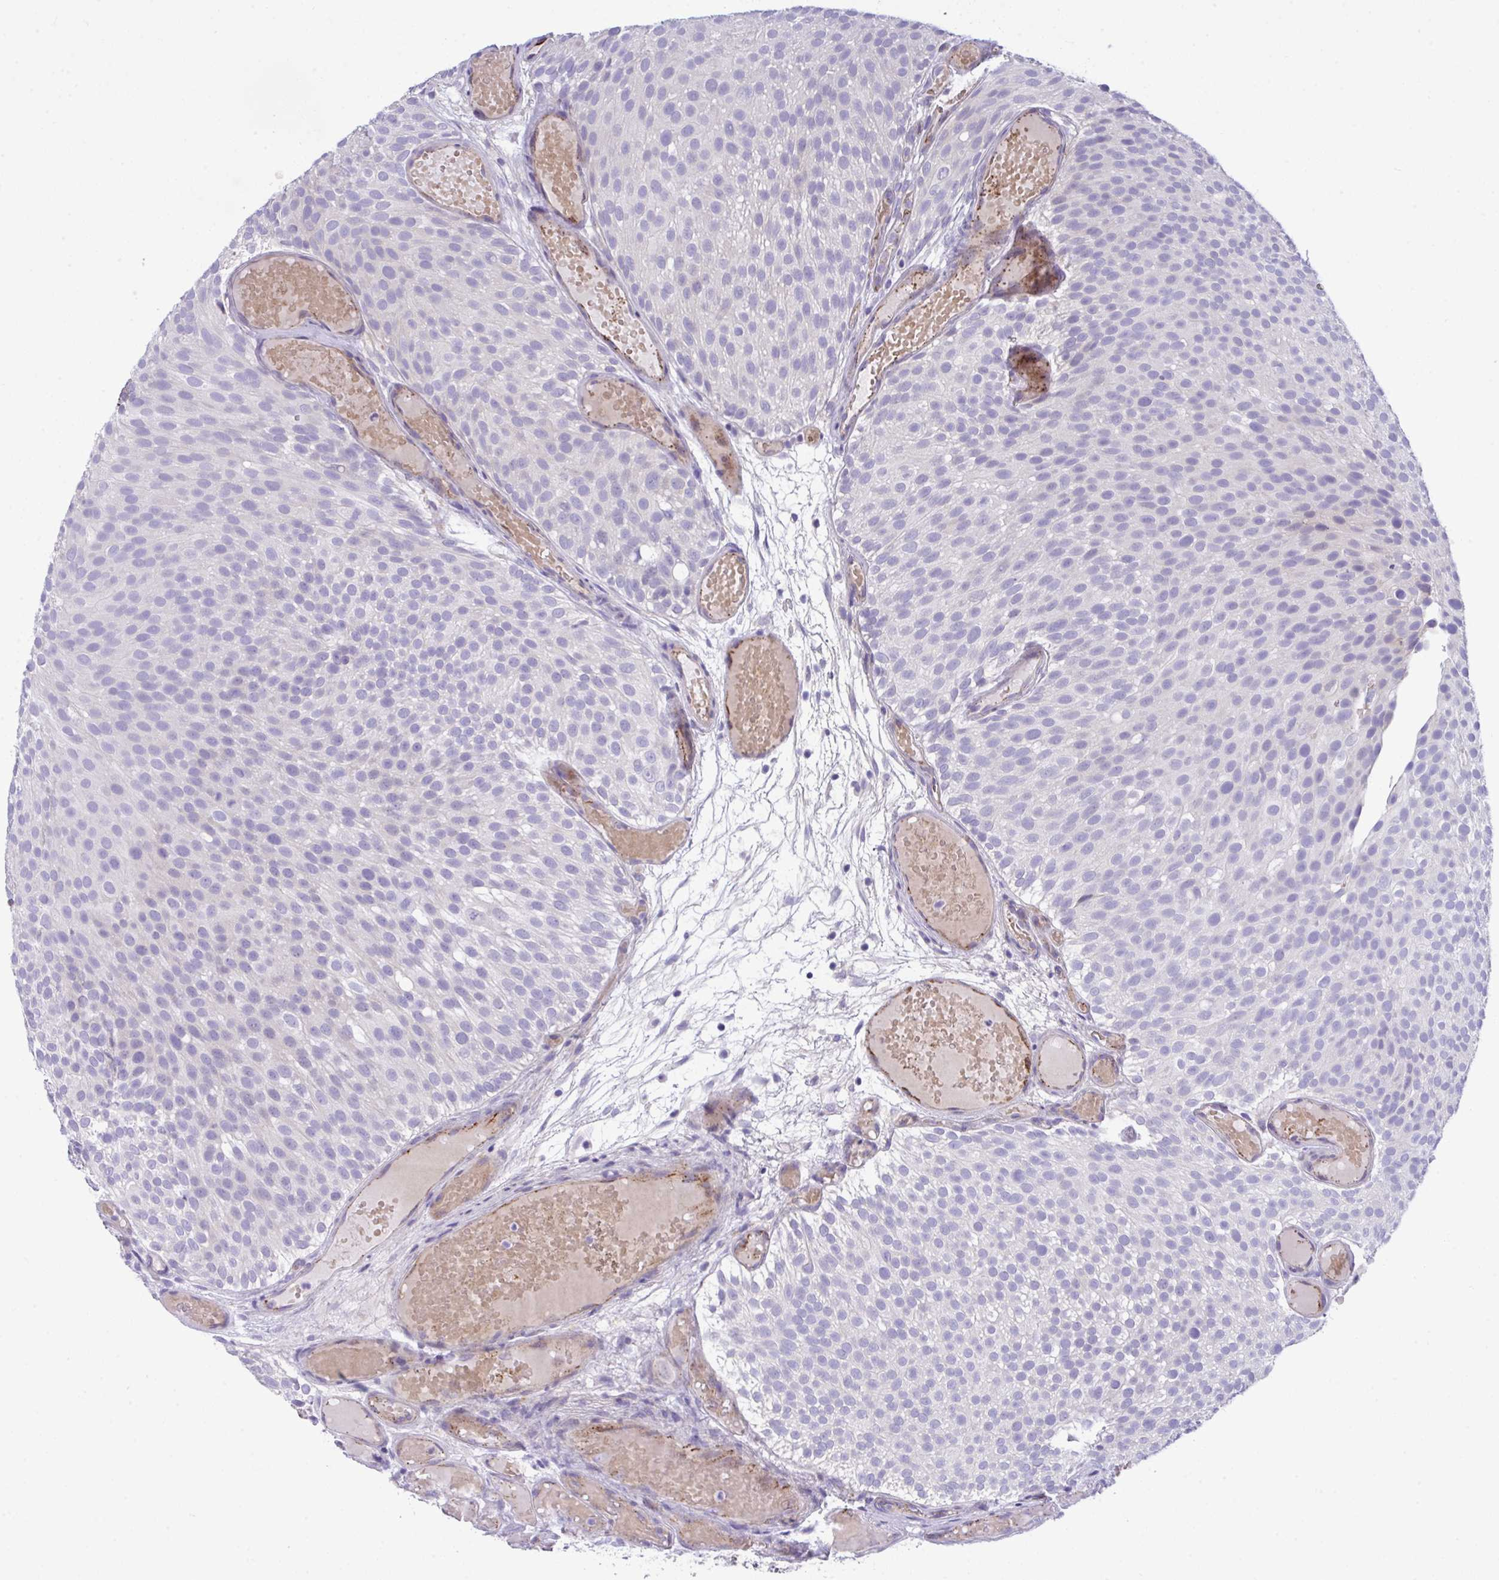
{"staining": {"intensity": "negative", "quantity": "none", "location": "none"}, "tissue": "urothelial cancer", "cell_type": "Tumor cells", "image_type": "cancer", "snomed": [{"axis": "morphology", "description": "Urothelial carcinoma, Low grade"}, {"axis": "topography", "description": "Urinary bladder"}], "caption": "Urothelial carcinoma (low-grade) was stained to show a protein in brown. There is no significant expression in tumor cells. (Brightfield microscopy of DAB immunohistochemistry (IHC) at high magnification).", "gene": "TOR1AIP2", "patient": {"sex": "male", "age": 78}}